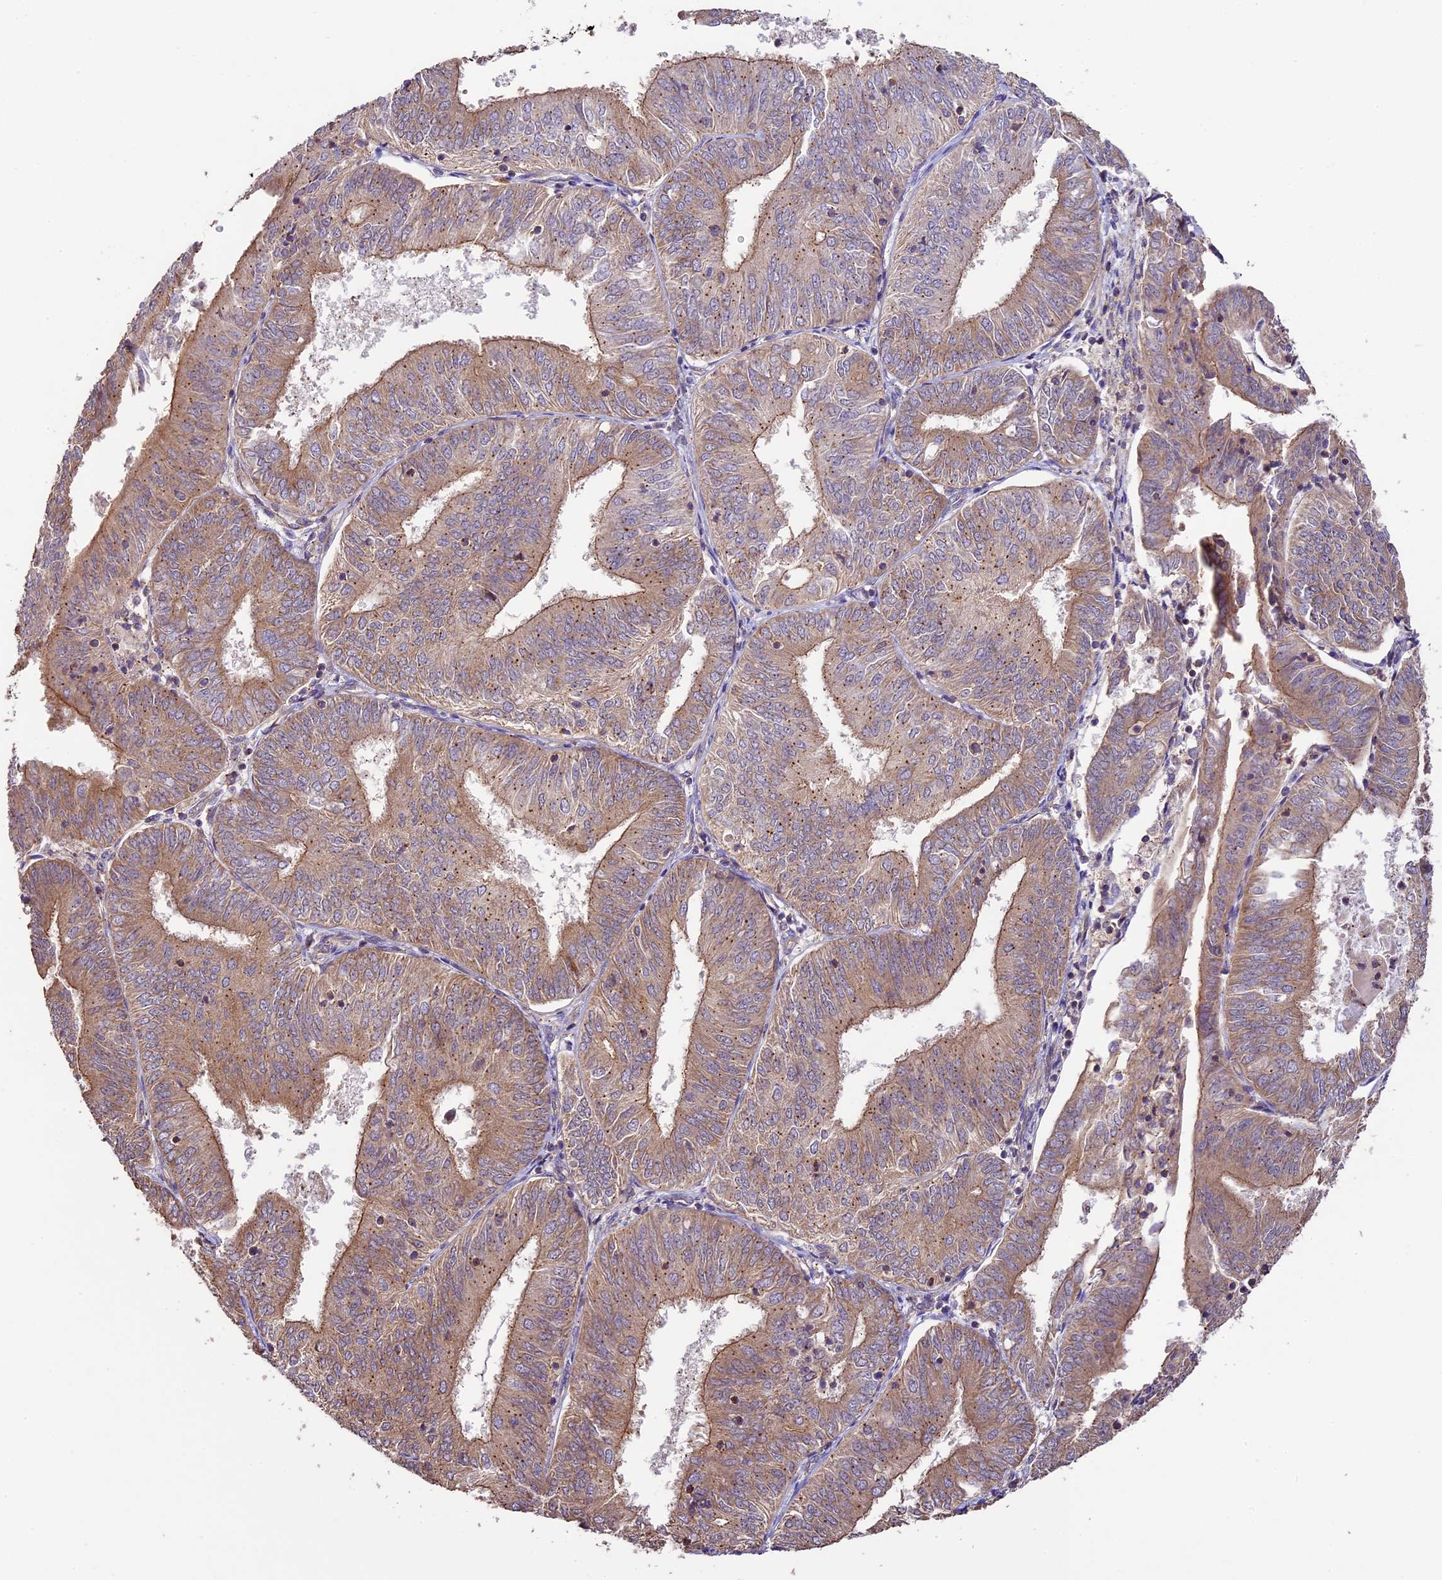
{"staining": {"intensity": "moderate", "quantity": "25%-75%", "location": "cytoplasmic/membranous"}, "tissue": "endometrial cancer", "cell_type": "Tumor cells", "image_type": "cancer", "snomed": [{"axis": "morphology", "description": "Adenocarcinoma, NOS"}, {"axis": "topography", "description": "Endometrium"}], "caption": "The image exhibits a brown stain indicating the presence of a protein in the cytoplasmic/membranous of tumor cells in endometrial cancer (adenocarcinoma).", "gene": "BCAS4", "patient": {"sex": "female", "age": 58}}